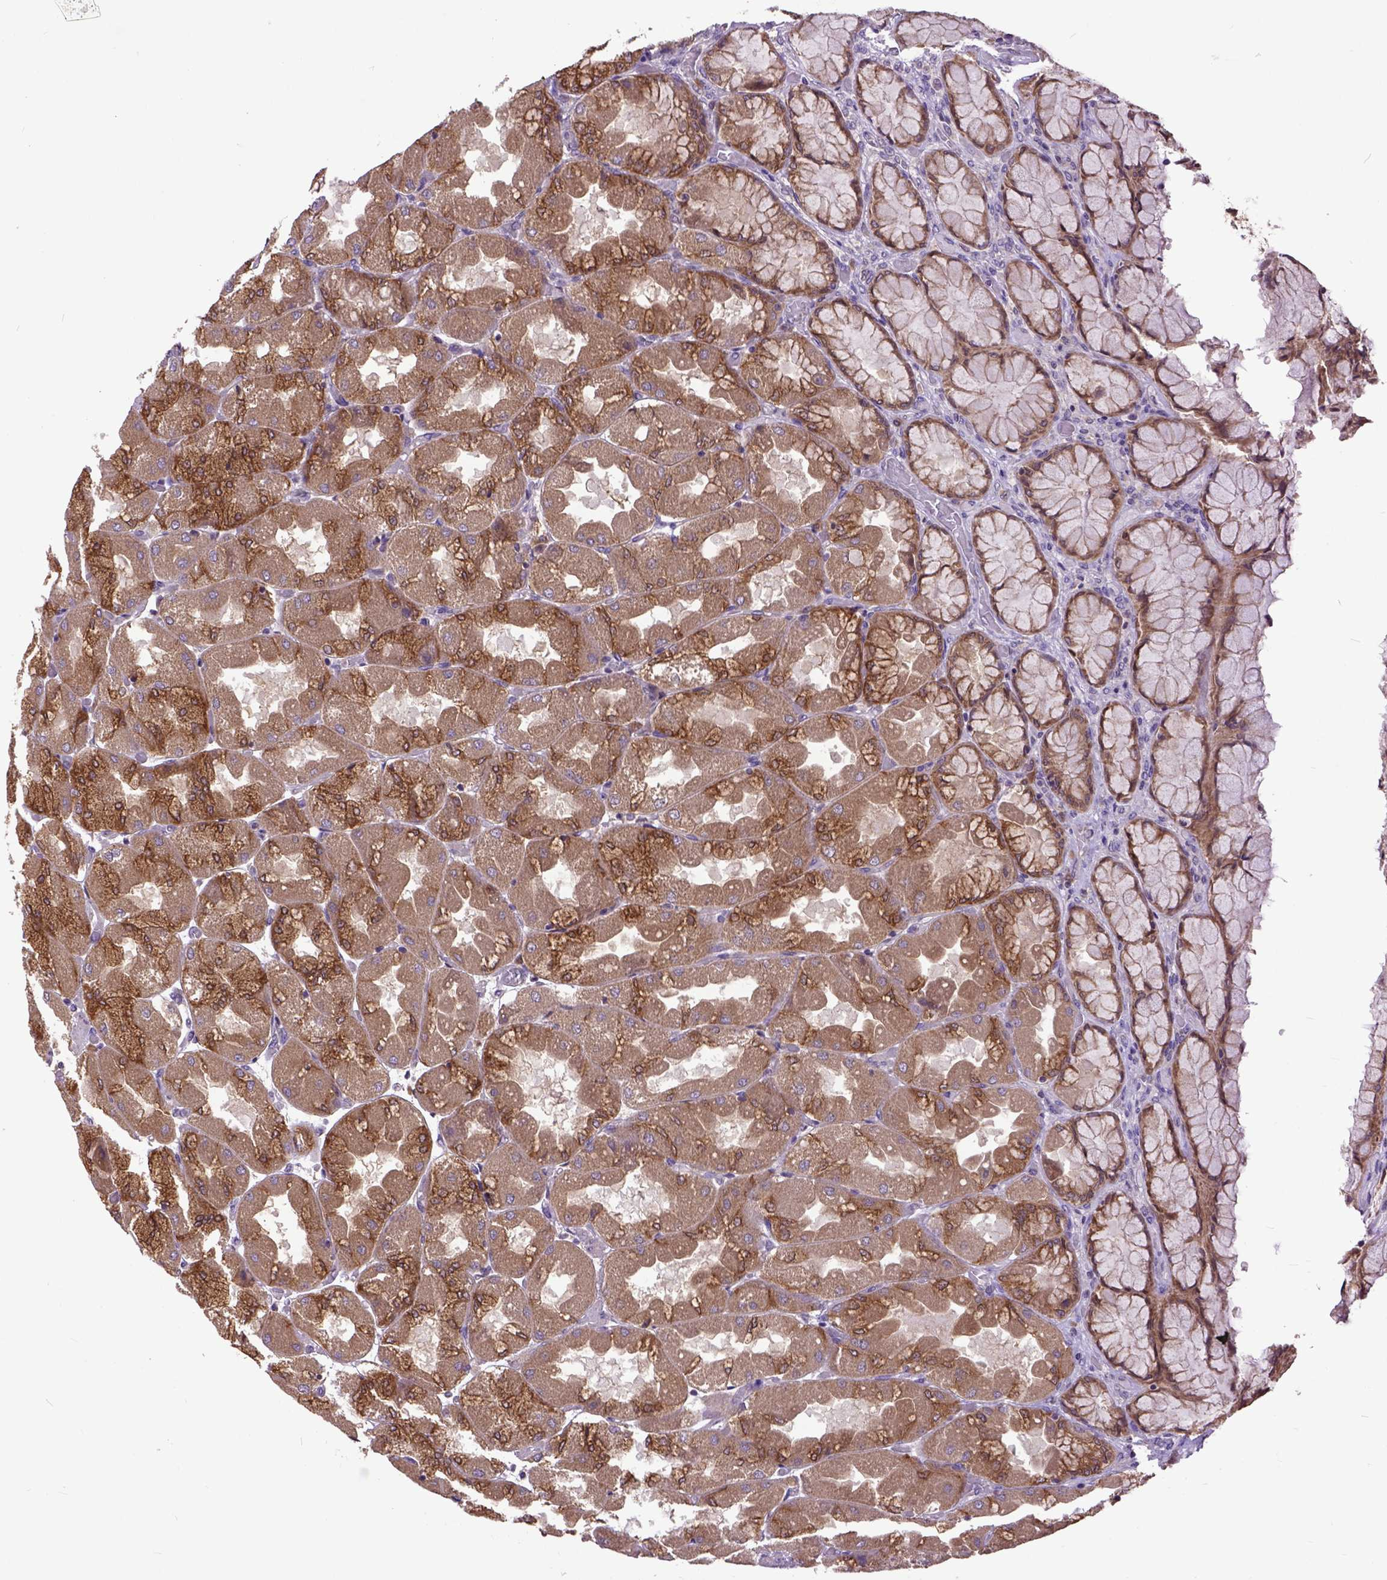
{"staining": {"intensity": "moderate", "quantity": ">75%", "location": "cytoplasmic/membranous"}, "tissue": "stomach", "cell_type": "Glandular cells", "image_type": "normal", "snomed": [{"axis": "morphology", "description": "Normal tissue, NOS"}, {"axis": "topography", "description": "Stomach"}], "caption": "Immunohistochemistry (IHC) image of unremarkable stomach: stomach stained using immunohistochemistry displays medium levels of moderate protein expression localized specifically in the cytoplasmic/membranous of glandular cells, appearing as a cytoplasmic/membranous brown color.", "gene": "ARL1", "patient": {"sex": "female", "age": 61}}